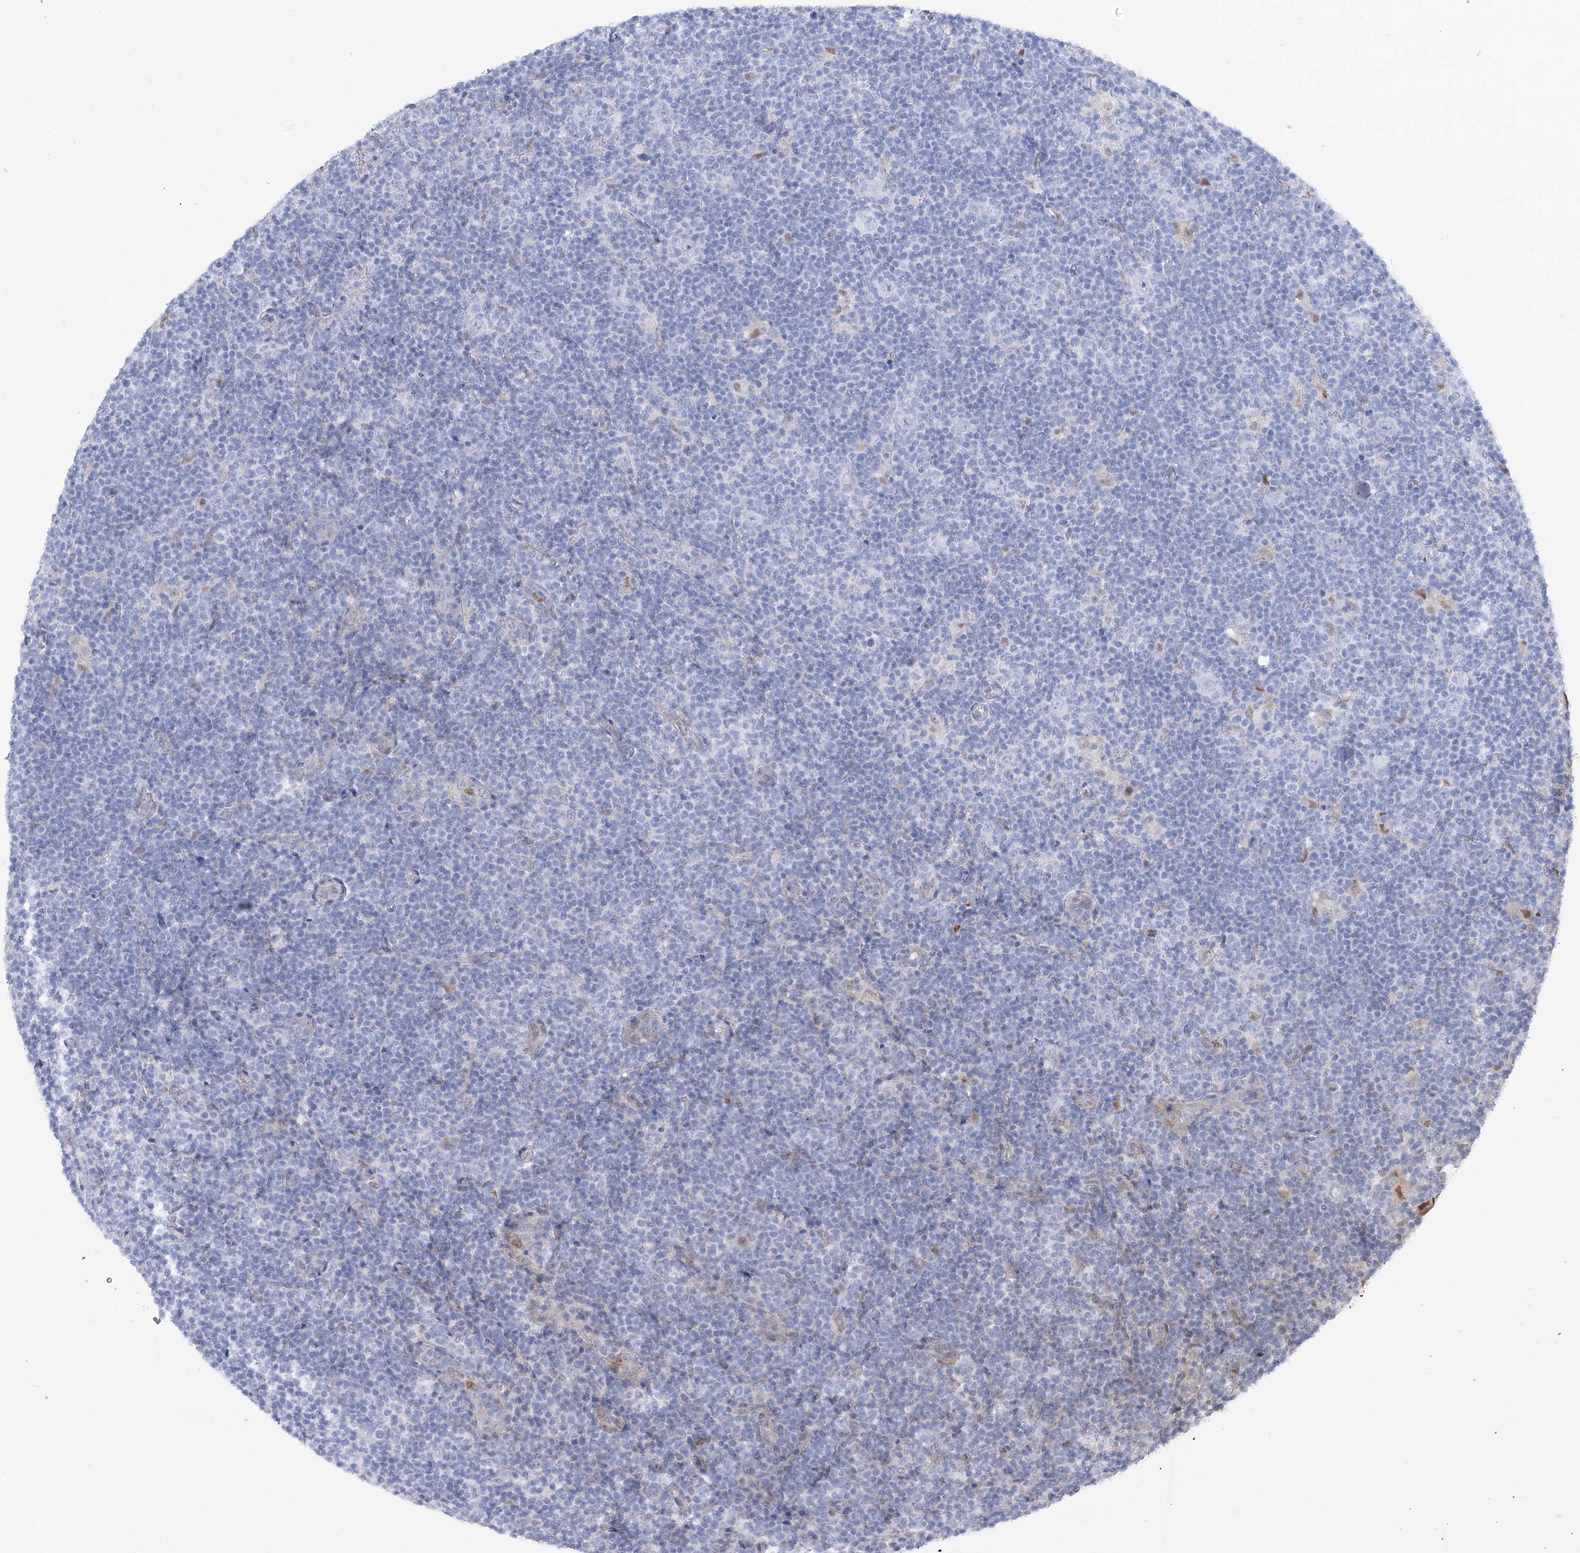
{"staining": {"intensity": "negative", "quantity": "none", "location": "none"}, "tissue": "lymphoma", "cell_type": "Tumor cells", "image_type": "cancer", "snomed": [{"axis": "morphology", "description": "Hodgkin's disease, NOS"}, {"axis": "topography", "description": "Lymph node"}], "caption": "A histopathology image of human lymphoma is negative for staining in tumor cells.", "gene": "SIAE", "patient": {"sex": "female", "age": 57}}